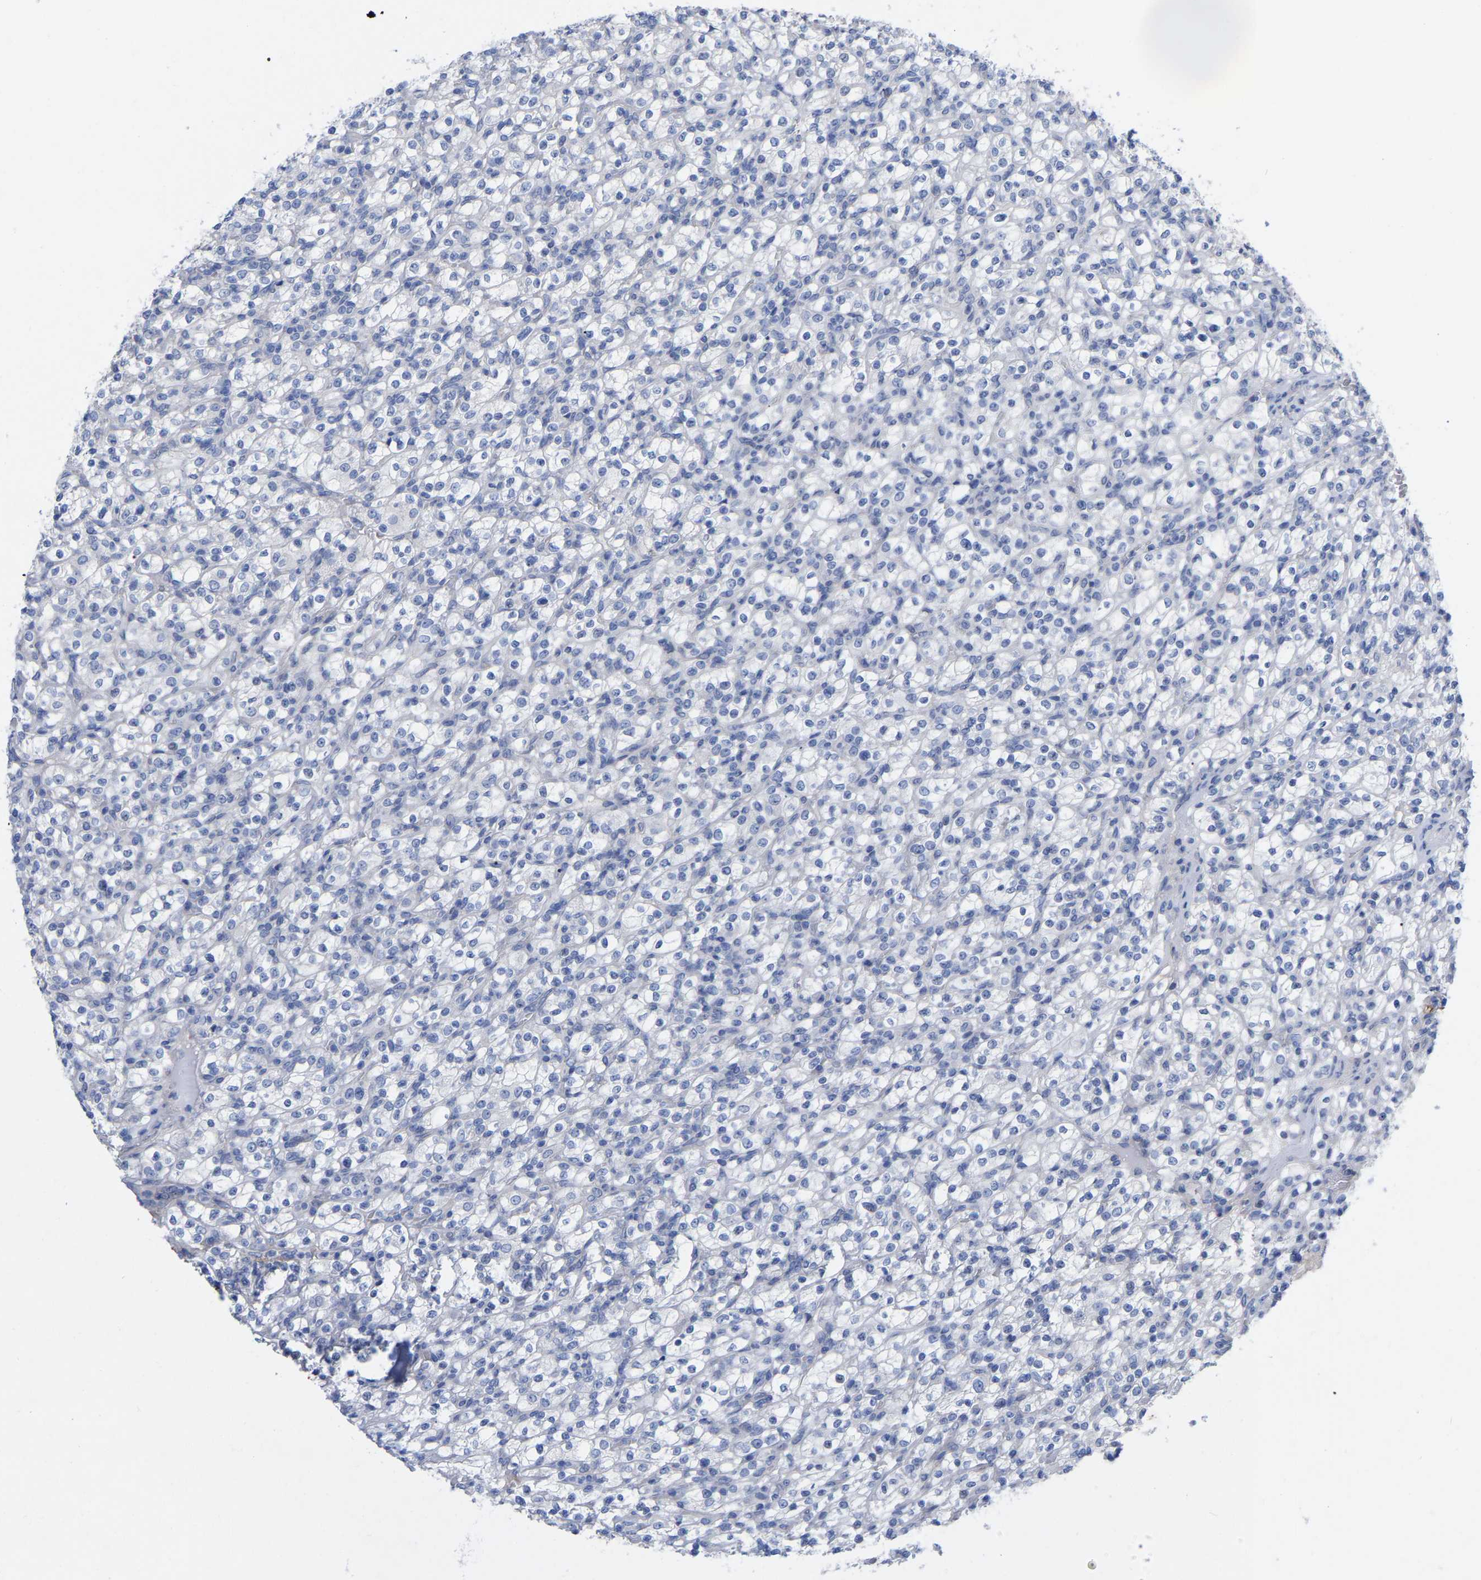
{"staining": {"intensity": "negative", "quantity": "none", "location": "none"}, "tissue": "renal cancer", "cell_type": "Tumor cells", "image_type": "cancer", "snomed": [{"axis": "morphology", "description": "Normal tissue, NOS"}, {"axis": "morphology", "description": "Adenocarcinoma, NOS"}, {"axis": "topography", "description": "Kidney"}], "caption": "A high-resolution histopathology image shows immunohistochemistry staining of renal adenocarcinoma, which exhibits no significant expression in tumor cells.", "gene": "HAPLN1", "patient": {"sex": "female", "age": 72}}